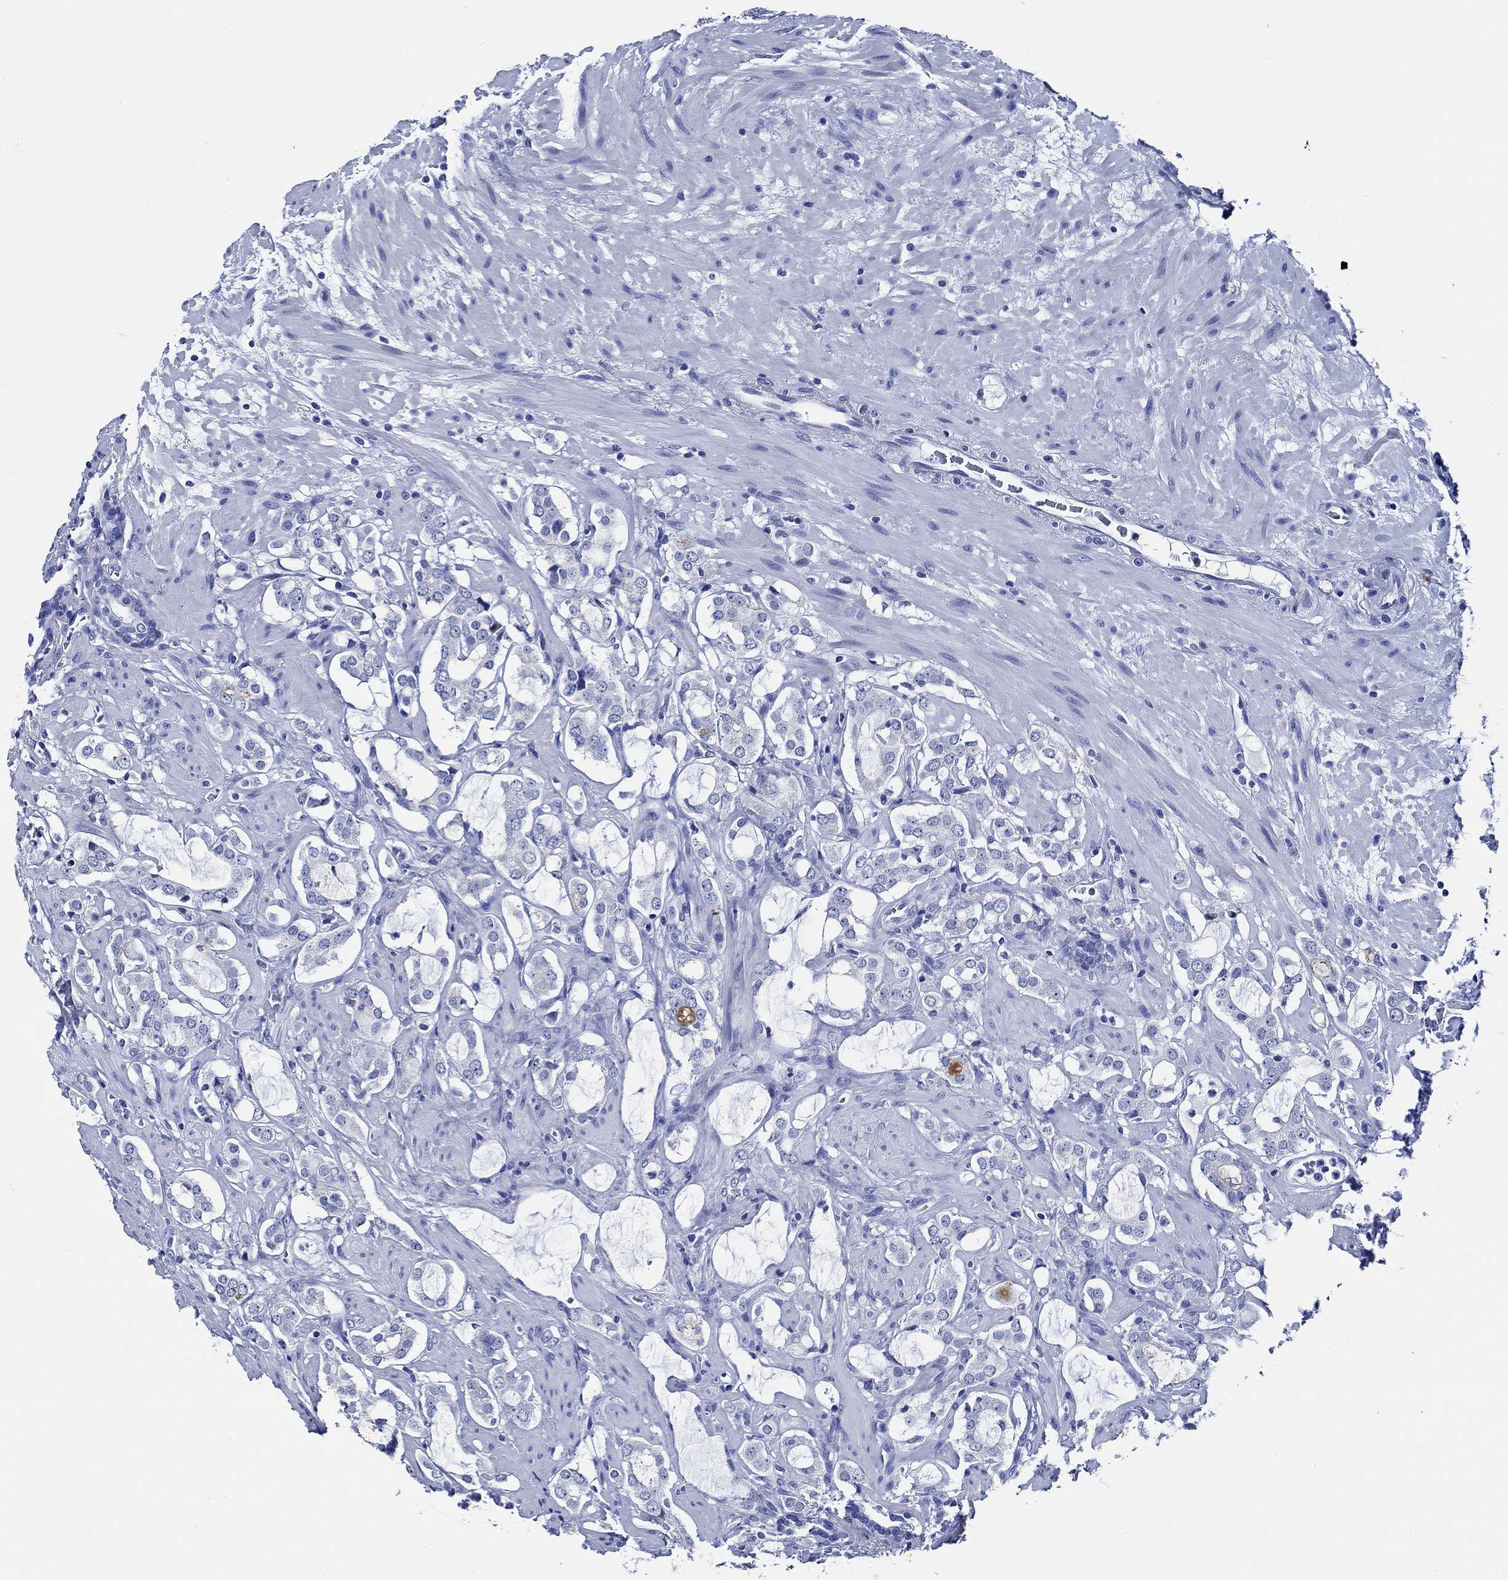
{"staining": {"intensity": "negative", "quantity": "none", "location": "none"}, "tissue": "prostate cancer", "cell_type": "Tumor cells", "image_type": "cancer", "snomed": [{"axis": "morphology", "description": "Adenocarcinoma, NOS"}, {"axis": "topography", "description": "Prostate"}], "caption": "Protein analysis of adenocarcinoma (prostate) demonstrates no significant positivity in tumor cells. (DAB (3,3'-diaminobenzidine) IHC with hematoxylin counter stain).", "gene": "WDR62", "patient": {"sex": "male", "age": 66}}